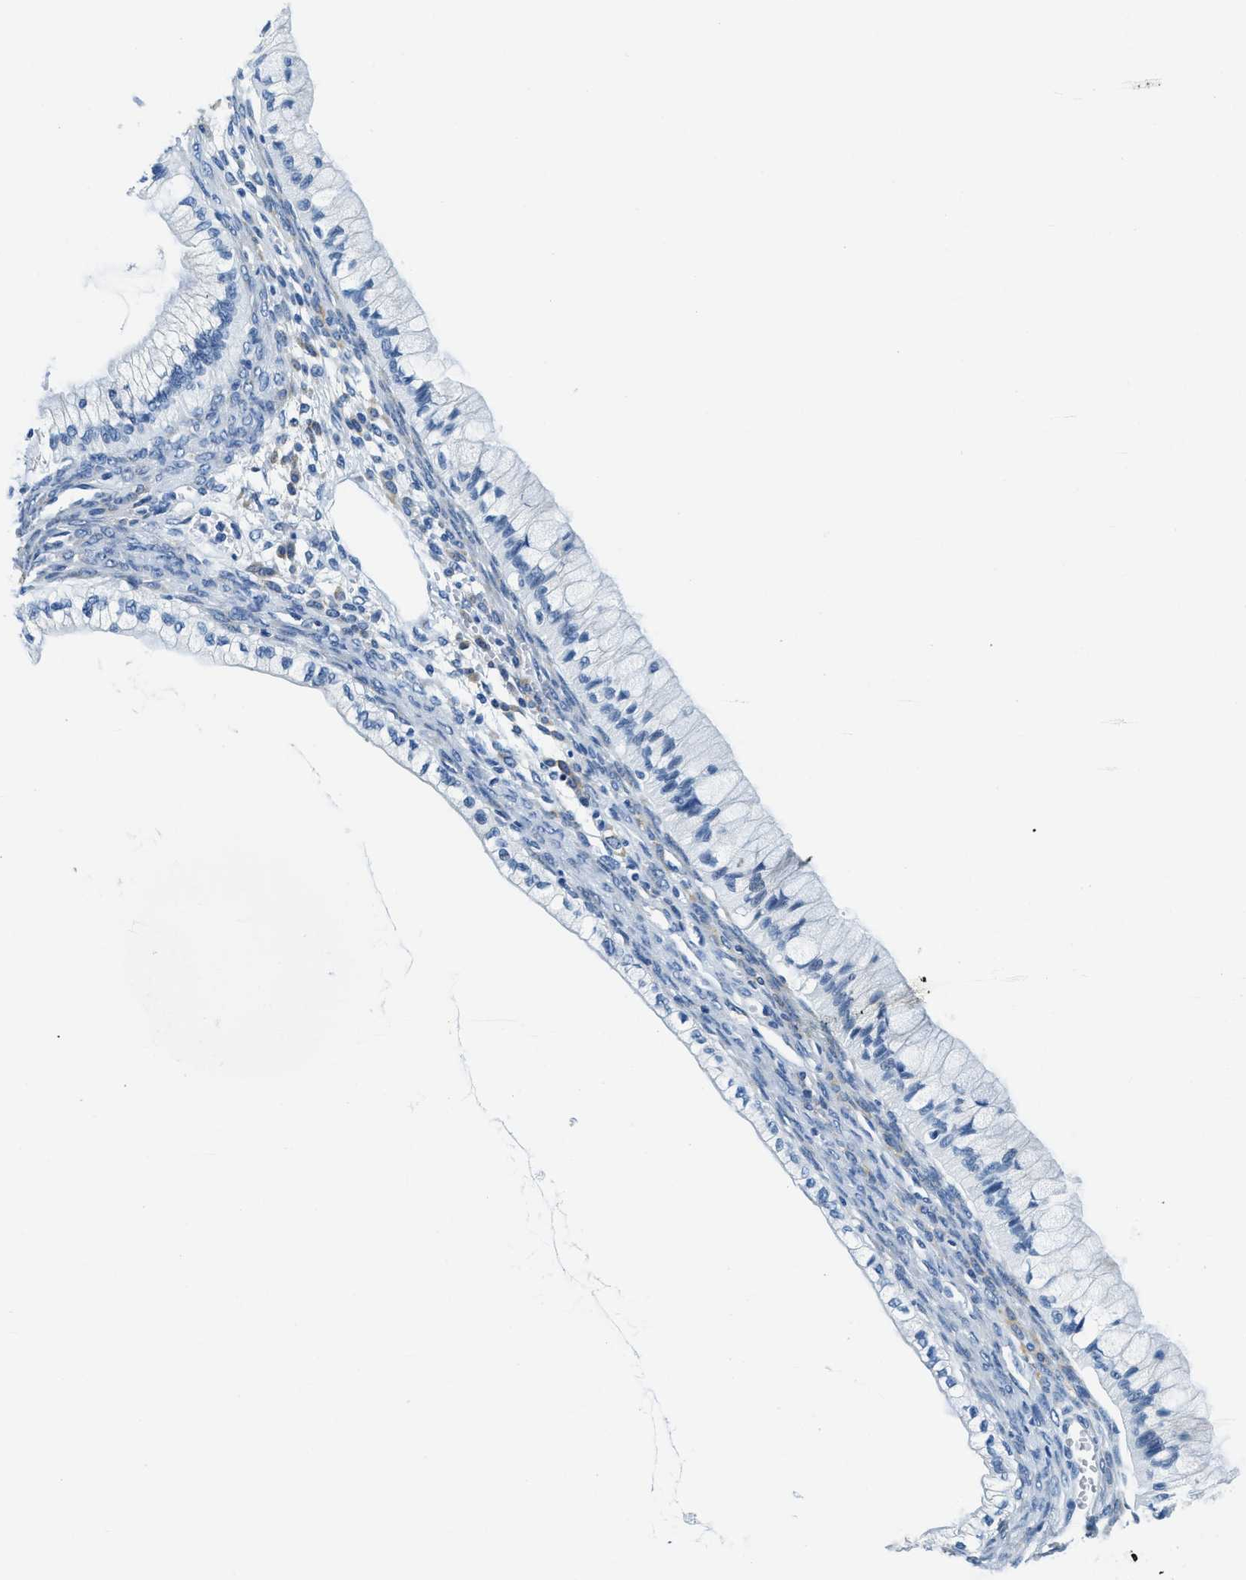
{"staining": {"intensity": "negative", "quantity": "none", "location": "none"}, "tissue": "ovarian cancer", "cell_type": "Tumor cells", "image_type": "cancer", "snomed": [{"axis": "morphology", "description": "Cystadenocarcinoma, mucinous, NOS"}, {"axis": "topography", "description": "Ovary"}], "caption": "This is an IHC micrograph of mucinous cystadenocarcinoma (ovarian). There is no expression in tumor cells.", "gene": "UBAC2", "patient": {"sex": "female", "age": 57}}